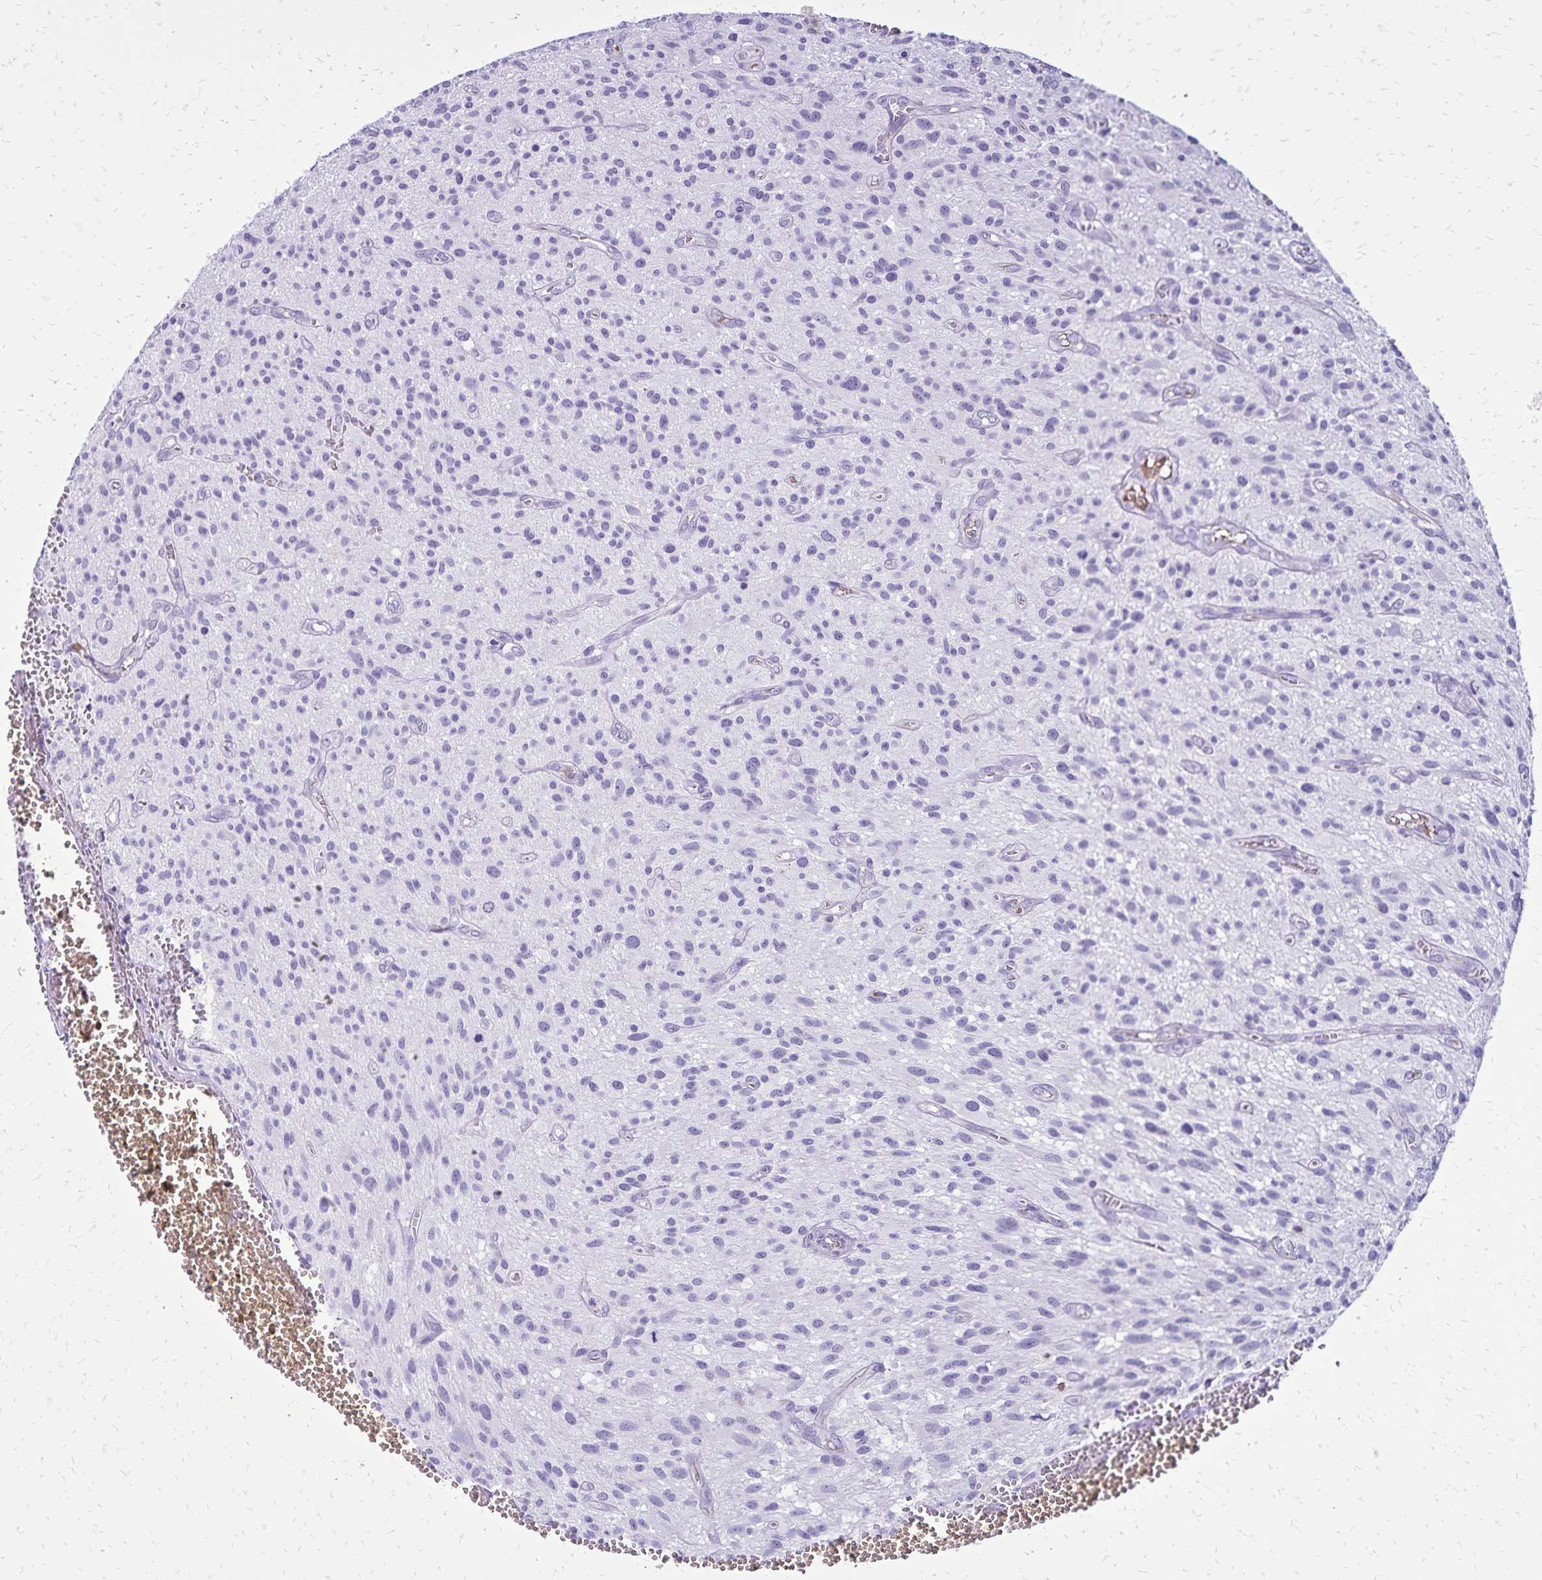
{"staining": {"intensity": "negative", "quantity": "none", "location": "none"}, "tissue": "glioma", "cell_type": "Tumor cells", "image_type": "cancer", "snomed": [{"axis": "morphology", "description": "Glioma, malignant, High grade"}, {"axis": "topography", "description": "Brain"}], "caption": "Immunohistochemistry of malignant glioma (high-grade) reveals no expression in tumor cells.", "gene": "CD27", "patient": {"sex": "male", "age": 75}}